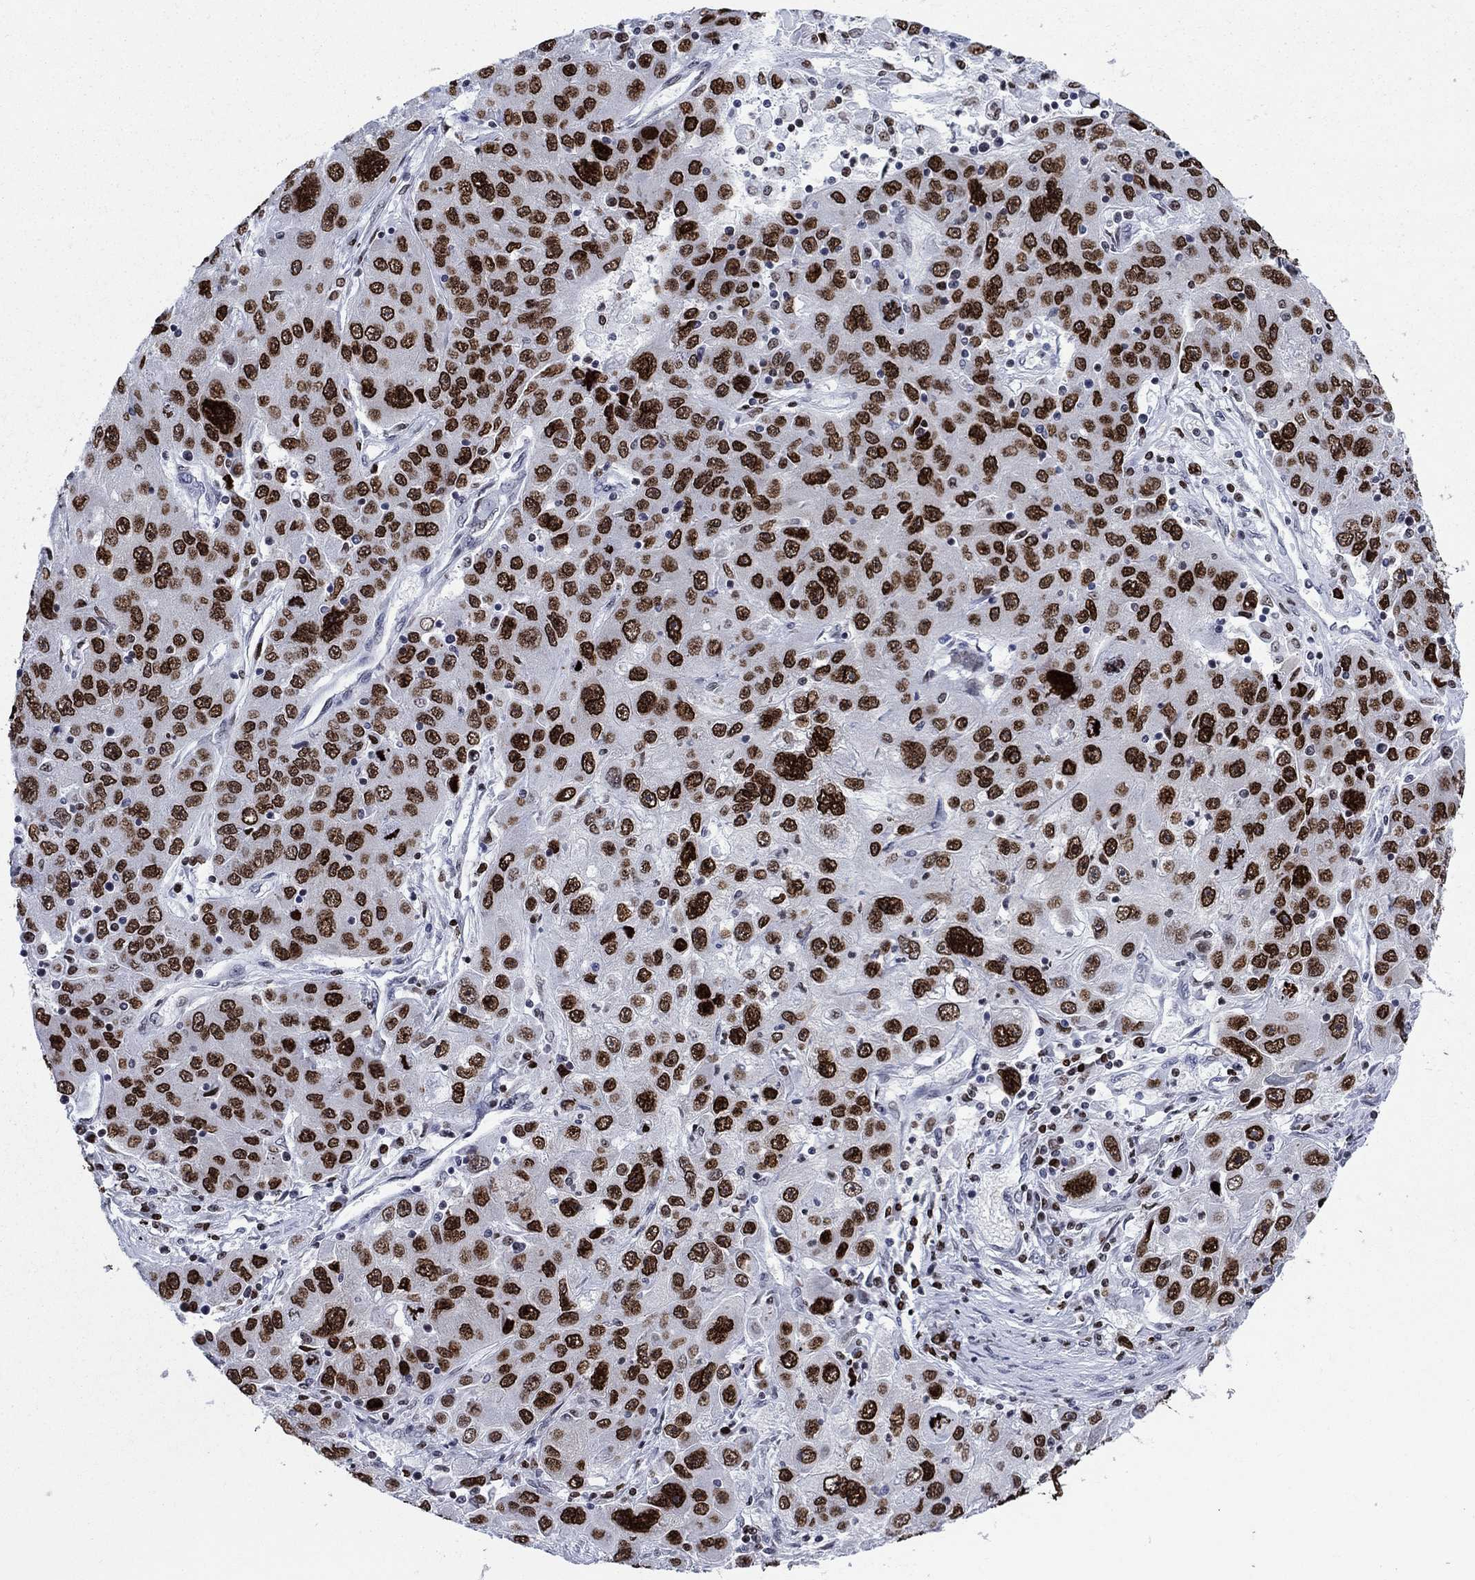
{"staining": {"intensity": "strong", "quantity": ">75%", "location": "nuclear"}, "tissue": "stomach cancer", "cell_type": "Tumor cells", "image_type": "cancer", "snomed": [{"axis": "morphology", "description": "Adenocarcinoma, NOS"}, {"axis": "topography", "description": "Stomach"}], "caption": "Strong nuclear positivity for a protein is seen in about >75% of tumor cells of stomach cancer using immunohistochemistry.", "gene": "HMGA1", "patient": {"sex": "male", "age": 56}}